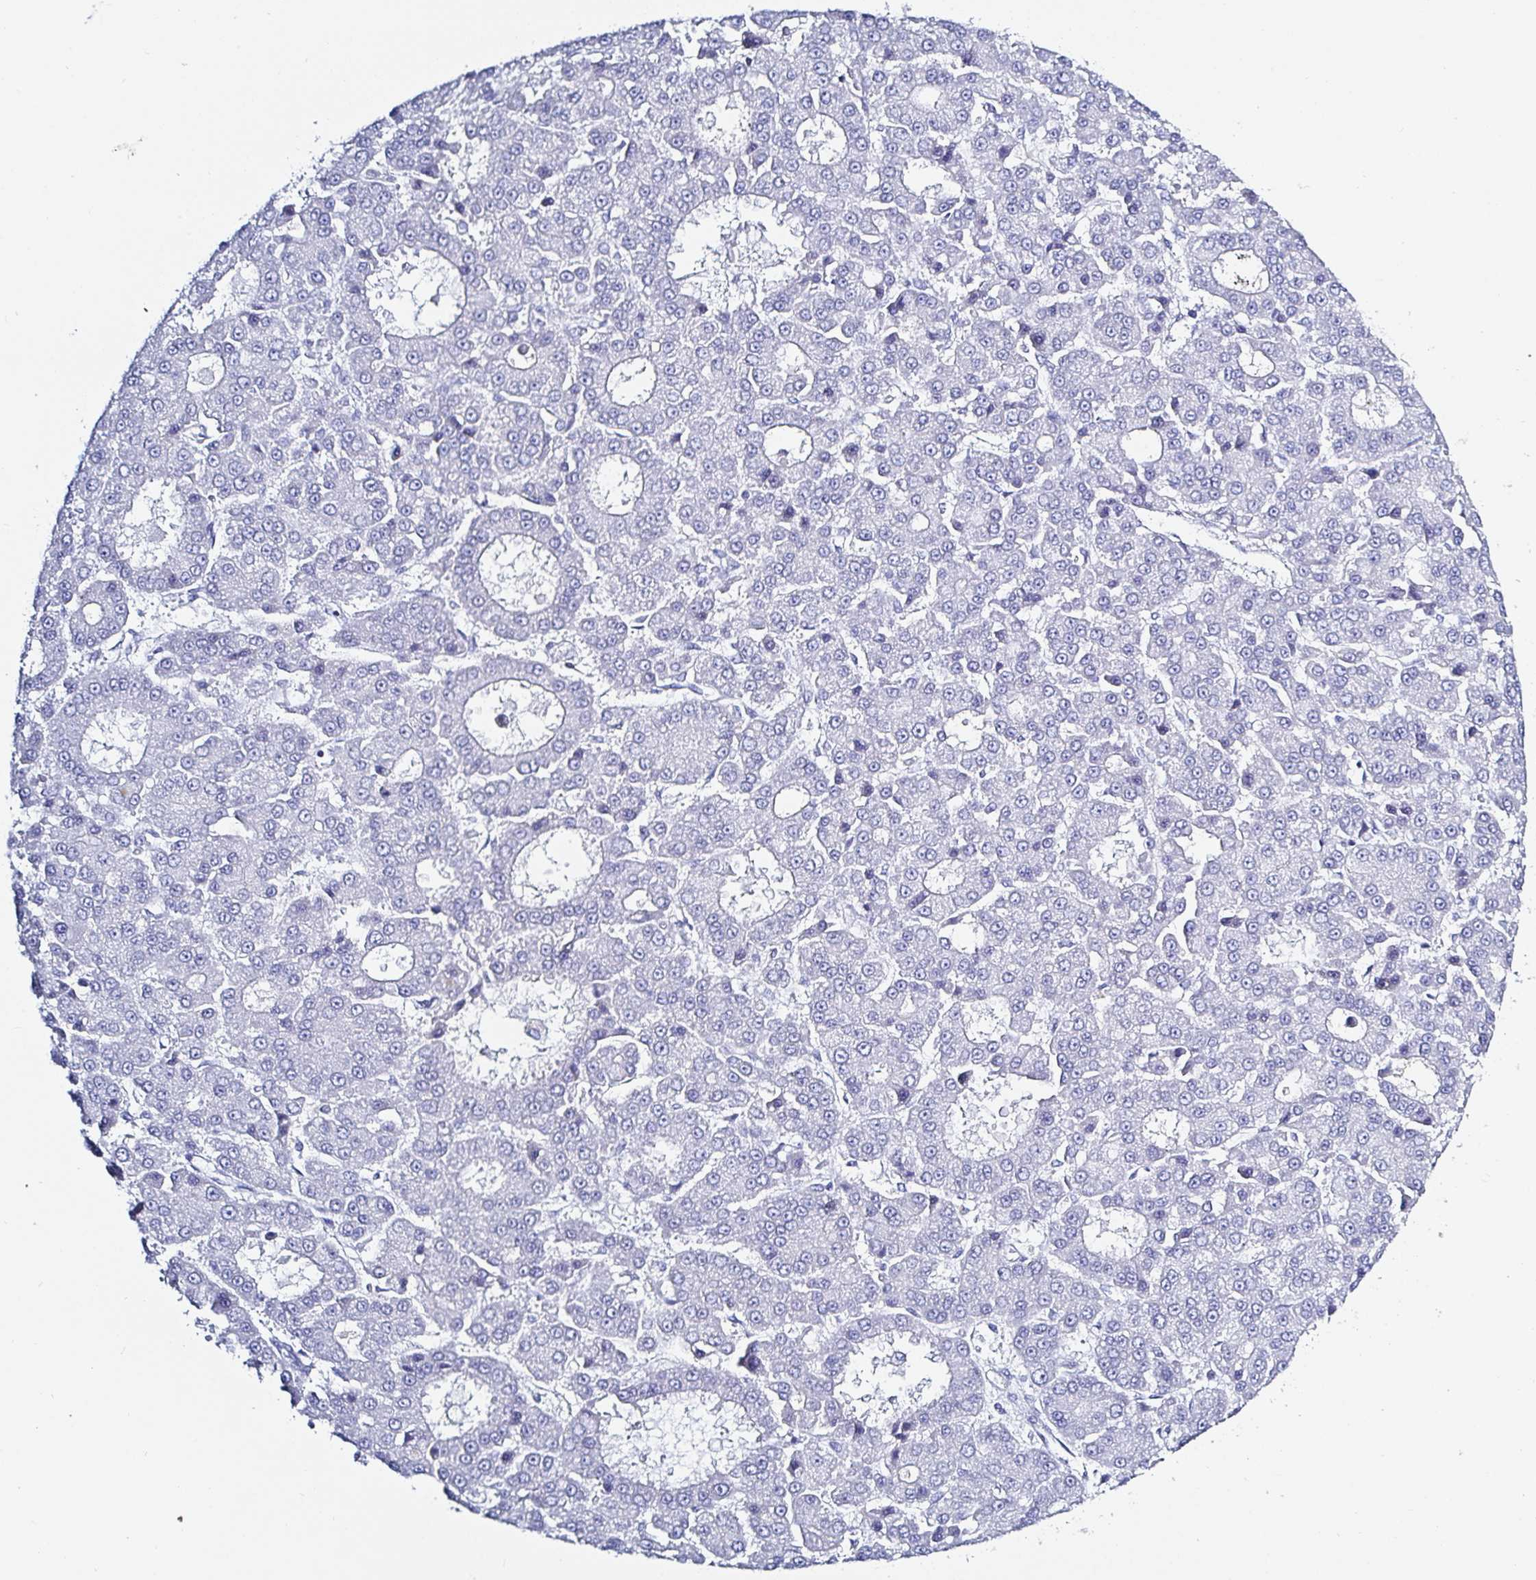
{"staining": {"intensity": "negative", "quantity": "none", "location": "none"}, "tissue": "liver cancer", "cell_type": "Tumor cells", "image_type": "cancer", "snomed": [{"axis": "morphology", "description": "Carcinoma, Hepatocellular, NOS"}, {"axis": "topography", "description": "Liver"}], "caption": "Tumor cells are negative for brown protein staining in hepatocellular carcinoma (liver).", "gene": "OR10K1", "patient": {"sex": "male", "age": 70}}